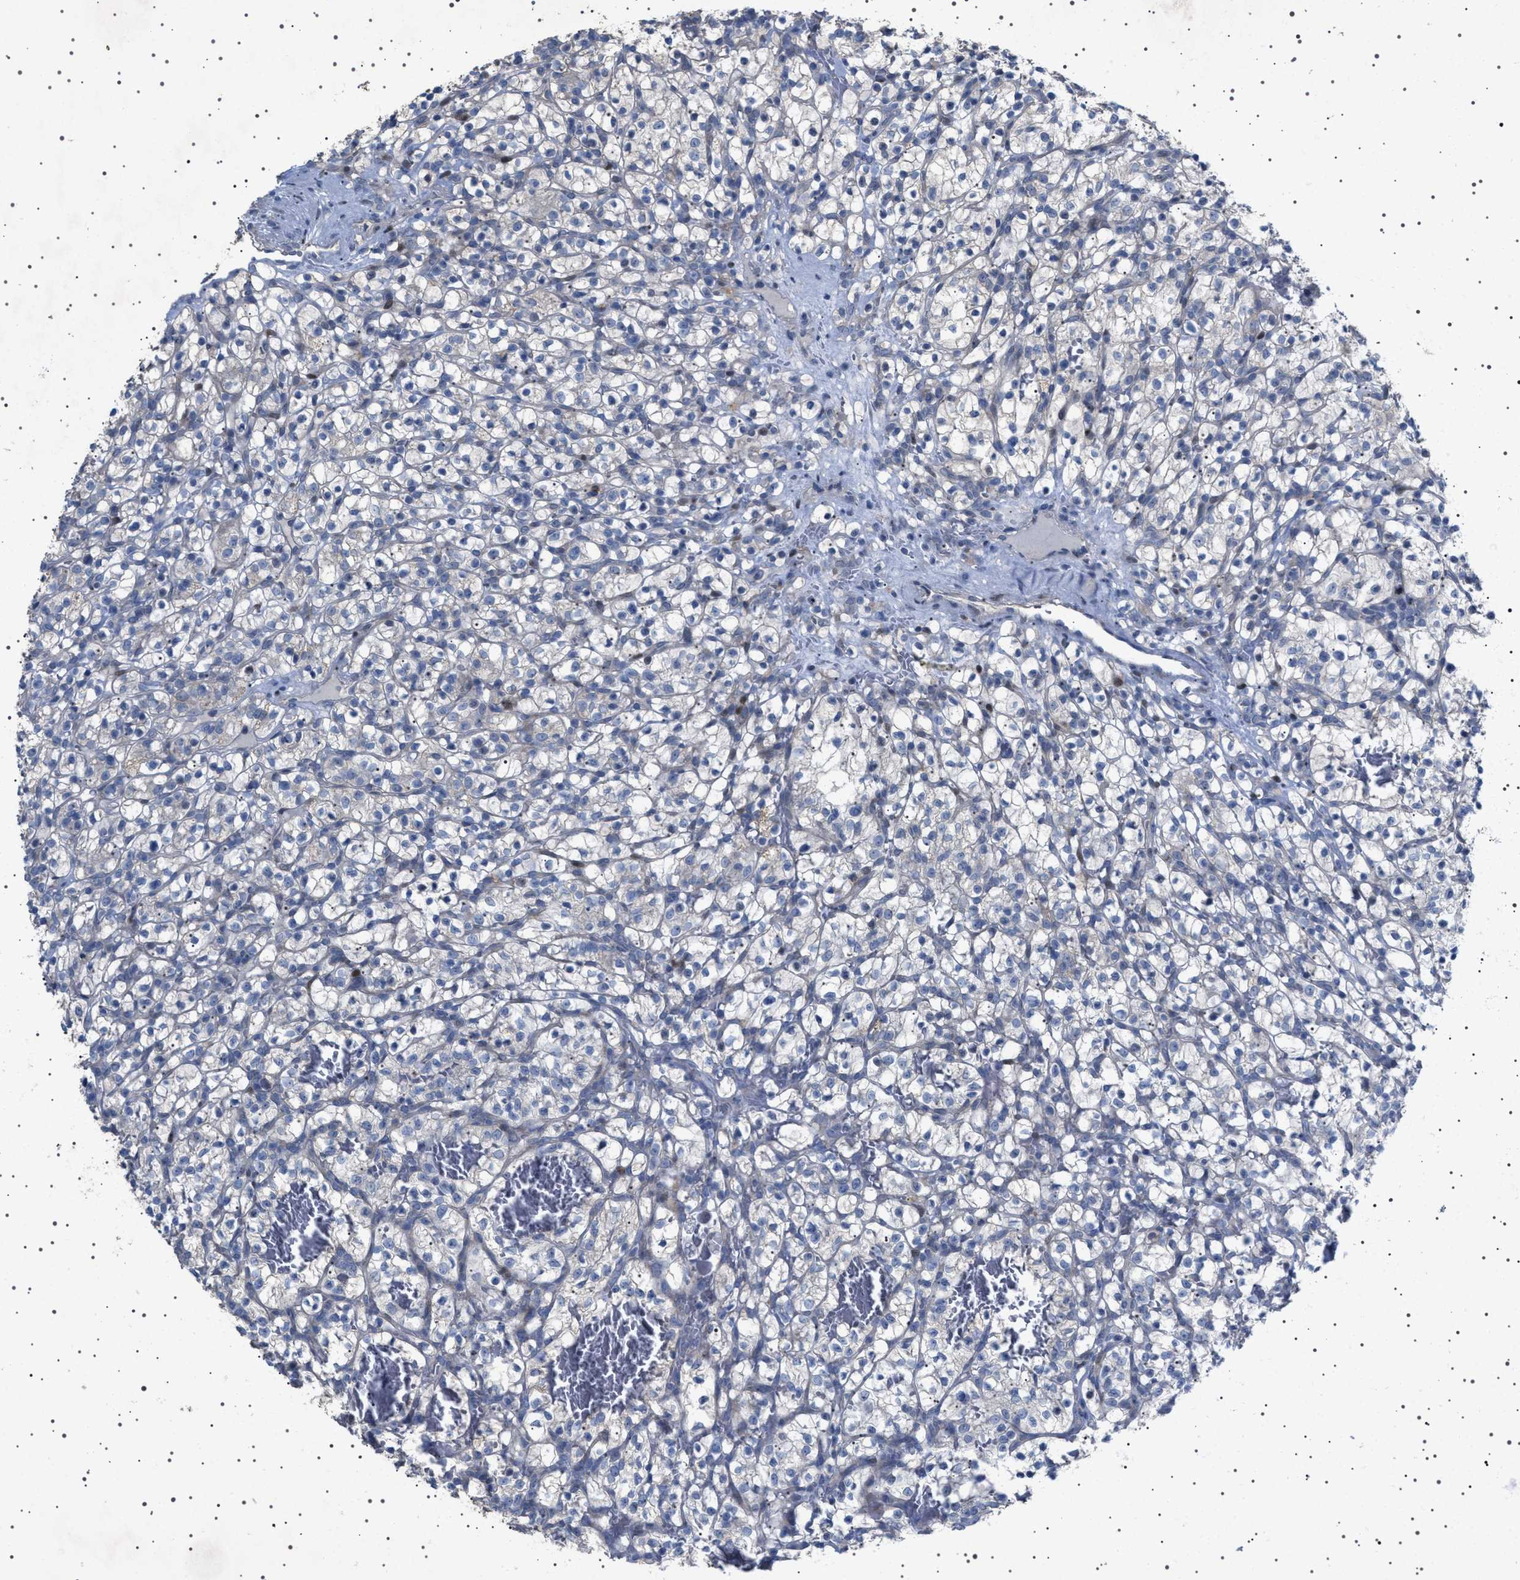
{"staining": {"intensity": "weak", "quantity": "<25%", "location": "cytoplasmic/membranous"}, "tissue": "renal cancer", "cell_type": "Tumor cells", "image_type": "cancer", "snomed": [{"axis": "morphology", "description": "Adenocarcinoma, NOS"}, {"axis": "topography", "description": "Kidney"}], "caption": "Image shows no significant protein staining in tumor cells of renal cancer.", "gene": "HTR1A", "patient": {"sex": "female", "age": 57}}